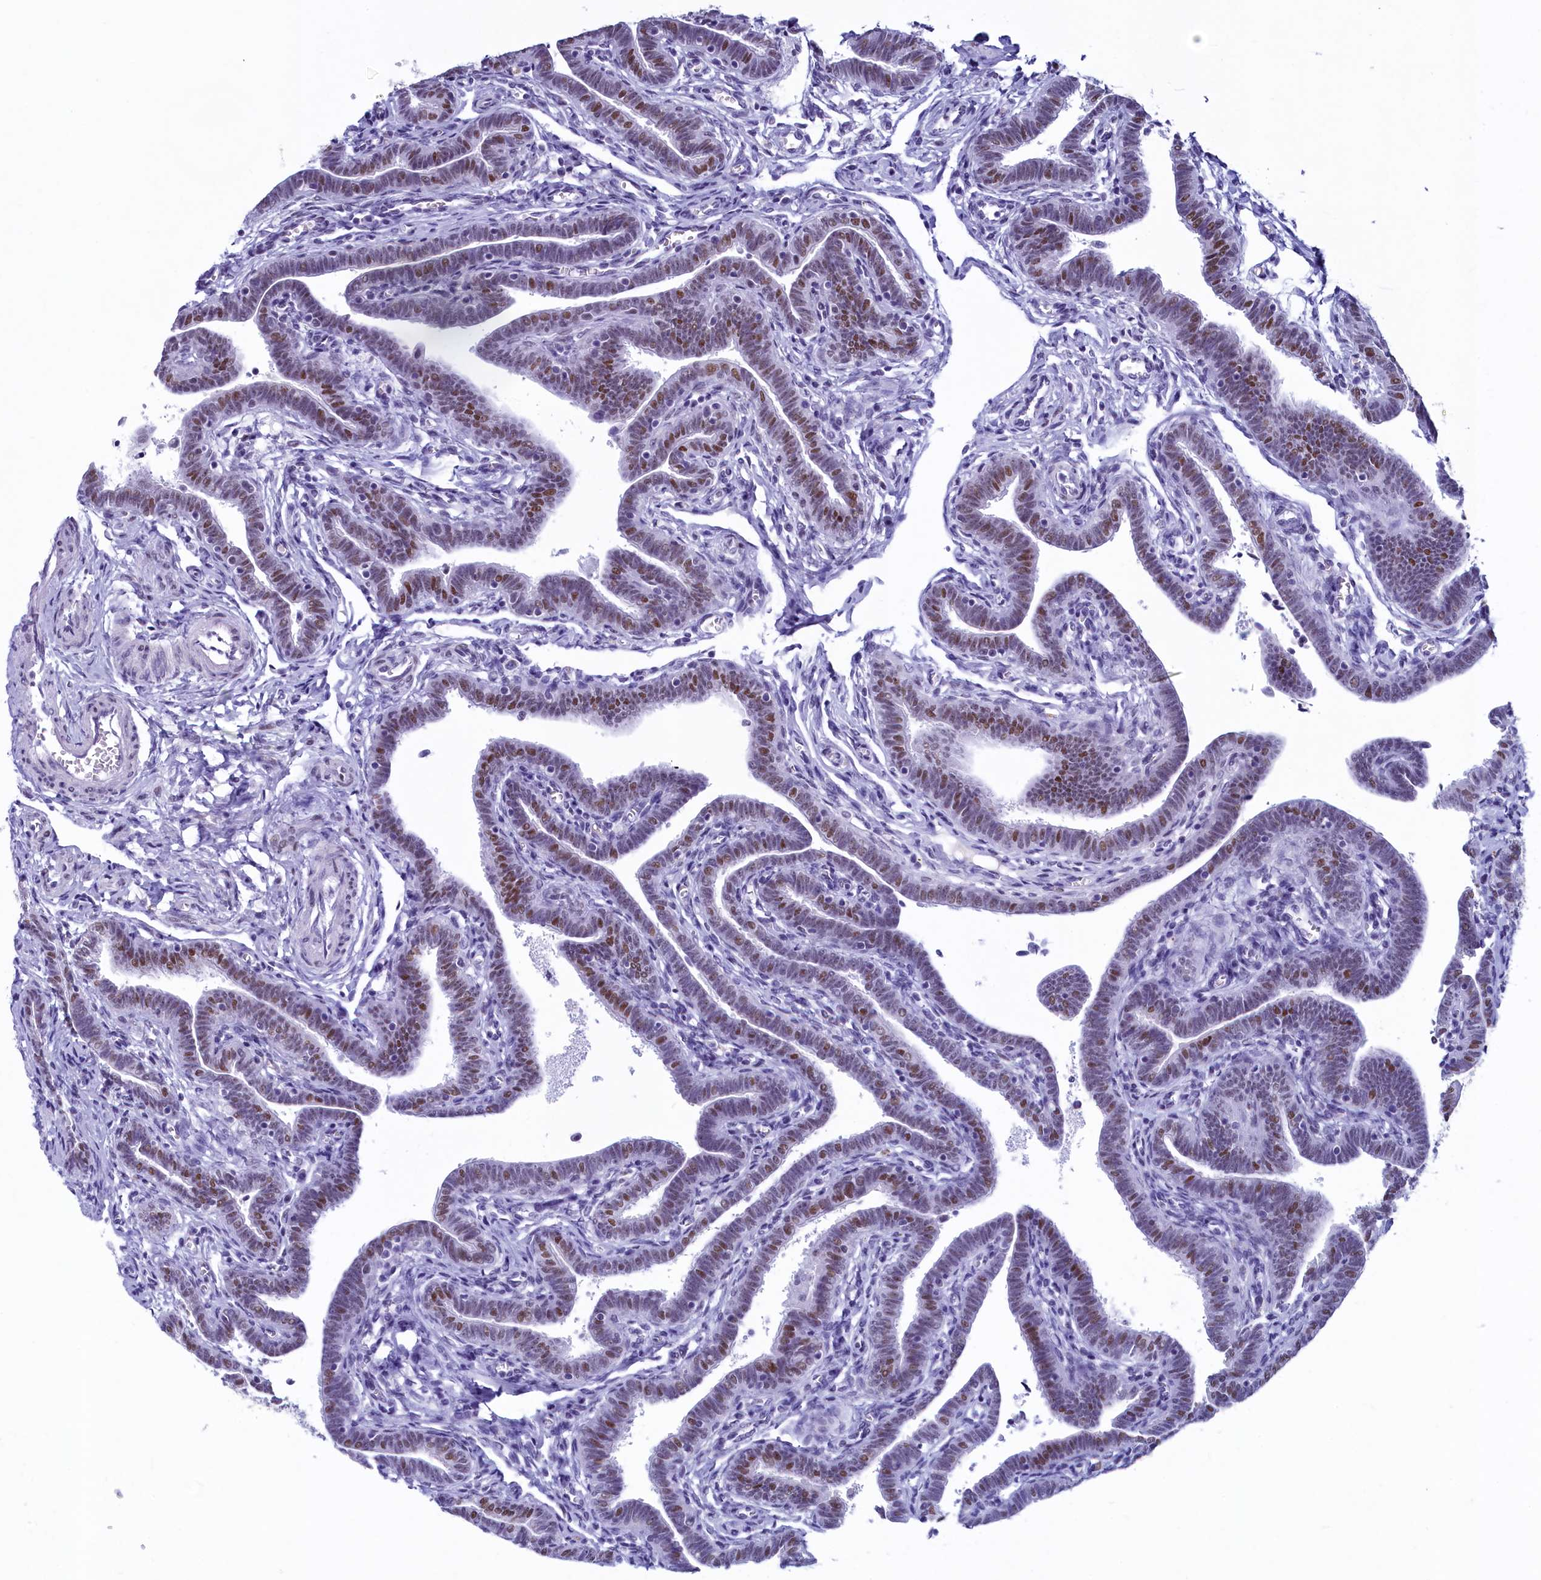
{"staining": {"intensity": "moderate", "quantity": ">75%", "location": "nuclear"}, "tissue": "fallopian tube", "cell_type": "Glandular cells", "image_type": "normal", "snomed": [{"axis": "morphology", "description": "Normal tissue, NOS"}, {"axis": "topography", "description": "Fallopian tube"}], "caption": "DAB (3,3'-diaminobenzidine) immunohistochemical staining of unremarkable human fallopian tube reveals moderate nuclear protein staining in approximately >75% of glandular cells.", "gene": "SUGP2", "patient": {"sex": "female", "age": 36}}